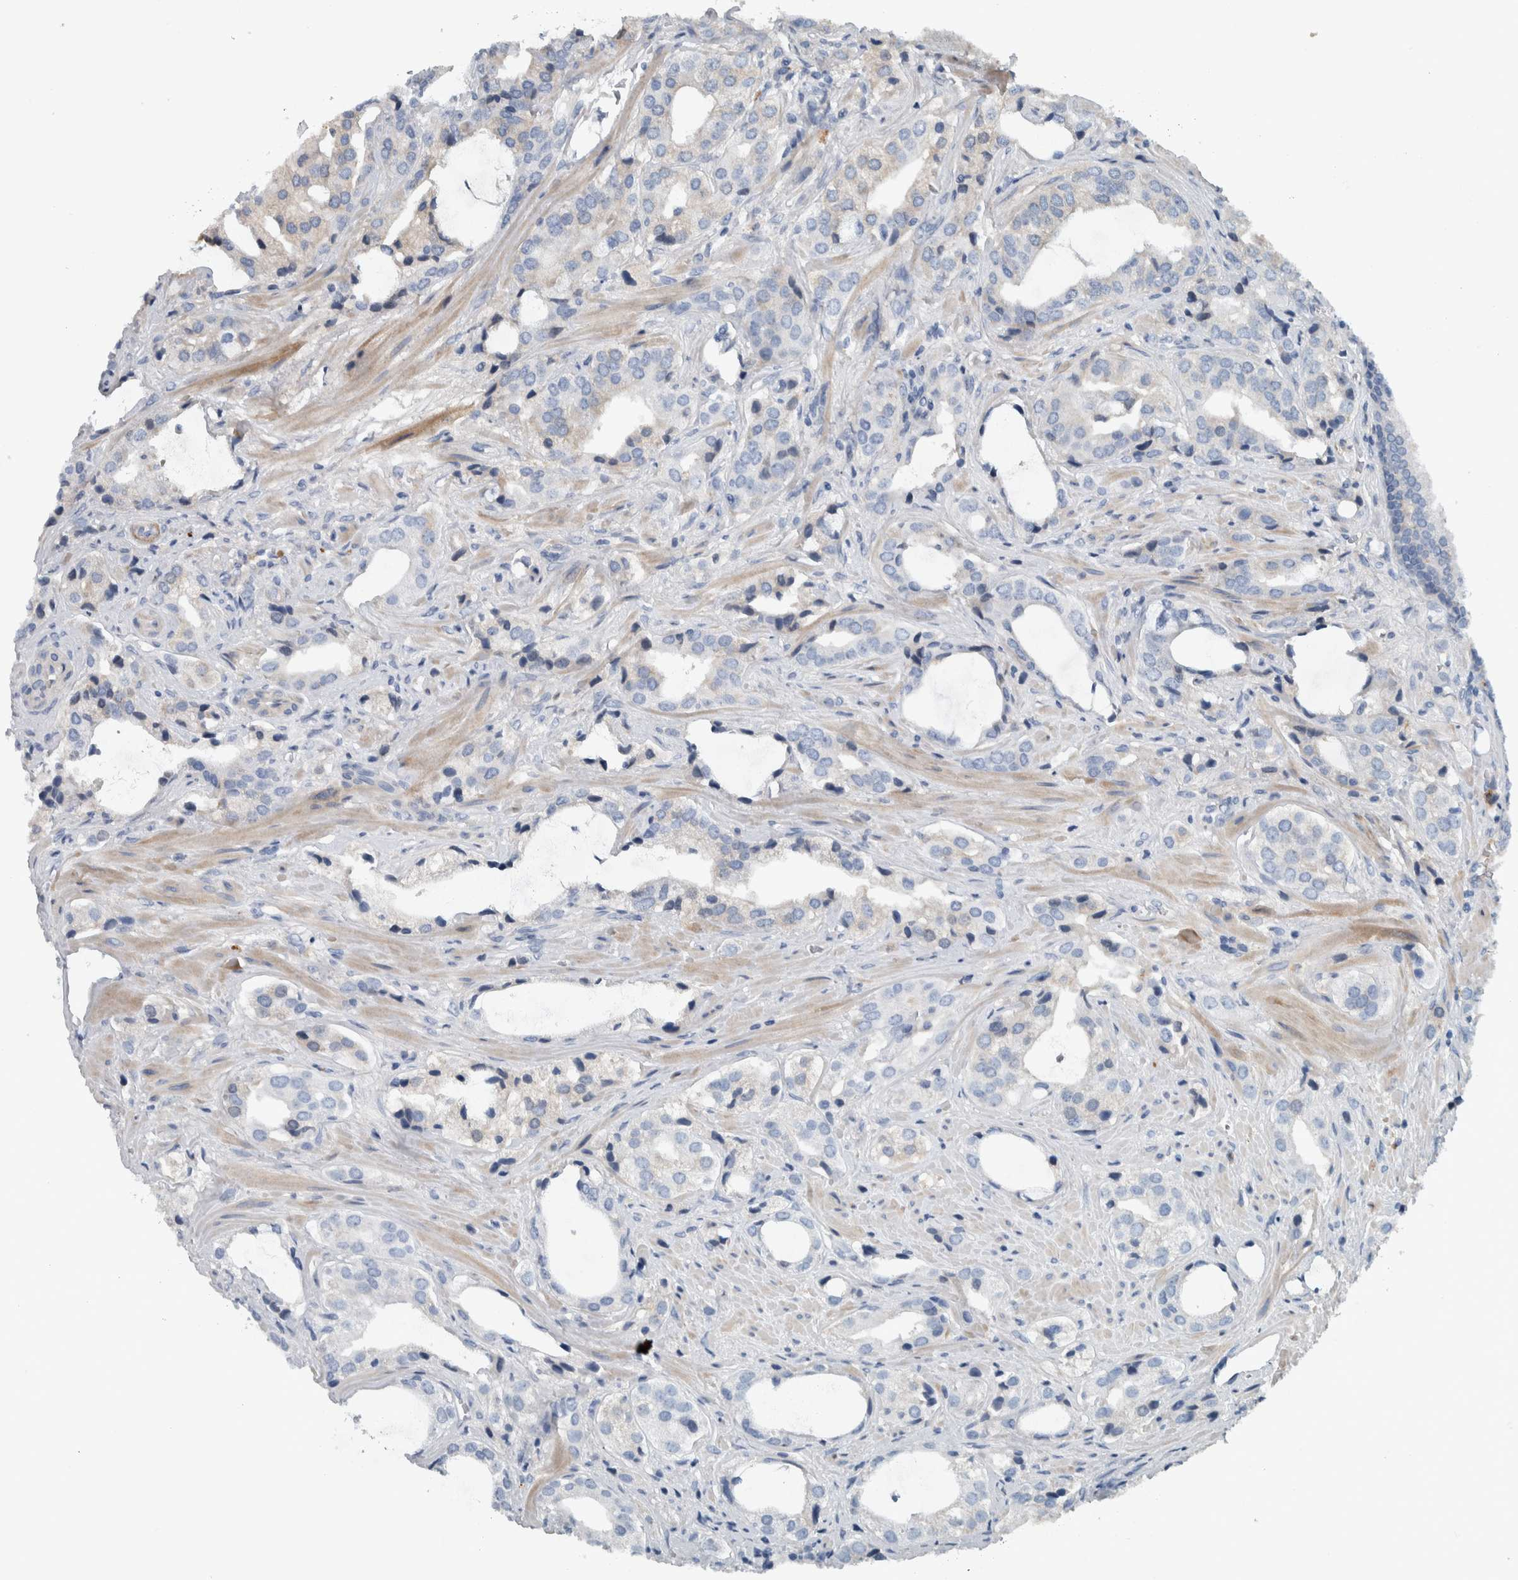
{"staining": {"intensity": "negative", "quantity": "none", "location": "none"}, "tissue": "prostate cancer", "cell_type": "Tumor cells", "image_type": "cancer", "snomed": [{"axis": "morphology", "description": "Adenocarcinoma, High grade"}, {"axis": "topography", "description": "Prostate"}], "caption": "This is an IHC histopathology image of prostate cancer (high-grade adenocarcinoma). There is no expression in tumor cells.", "gene": "SERPINC1", "patient": {"sex": "male", "age": 66}}